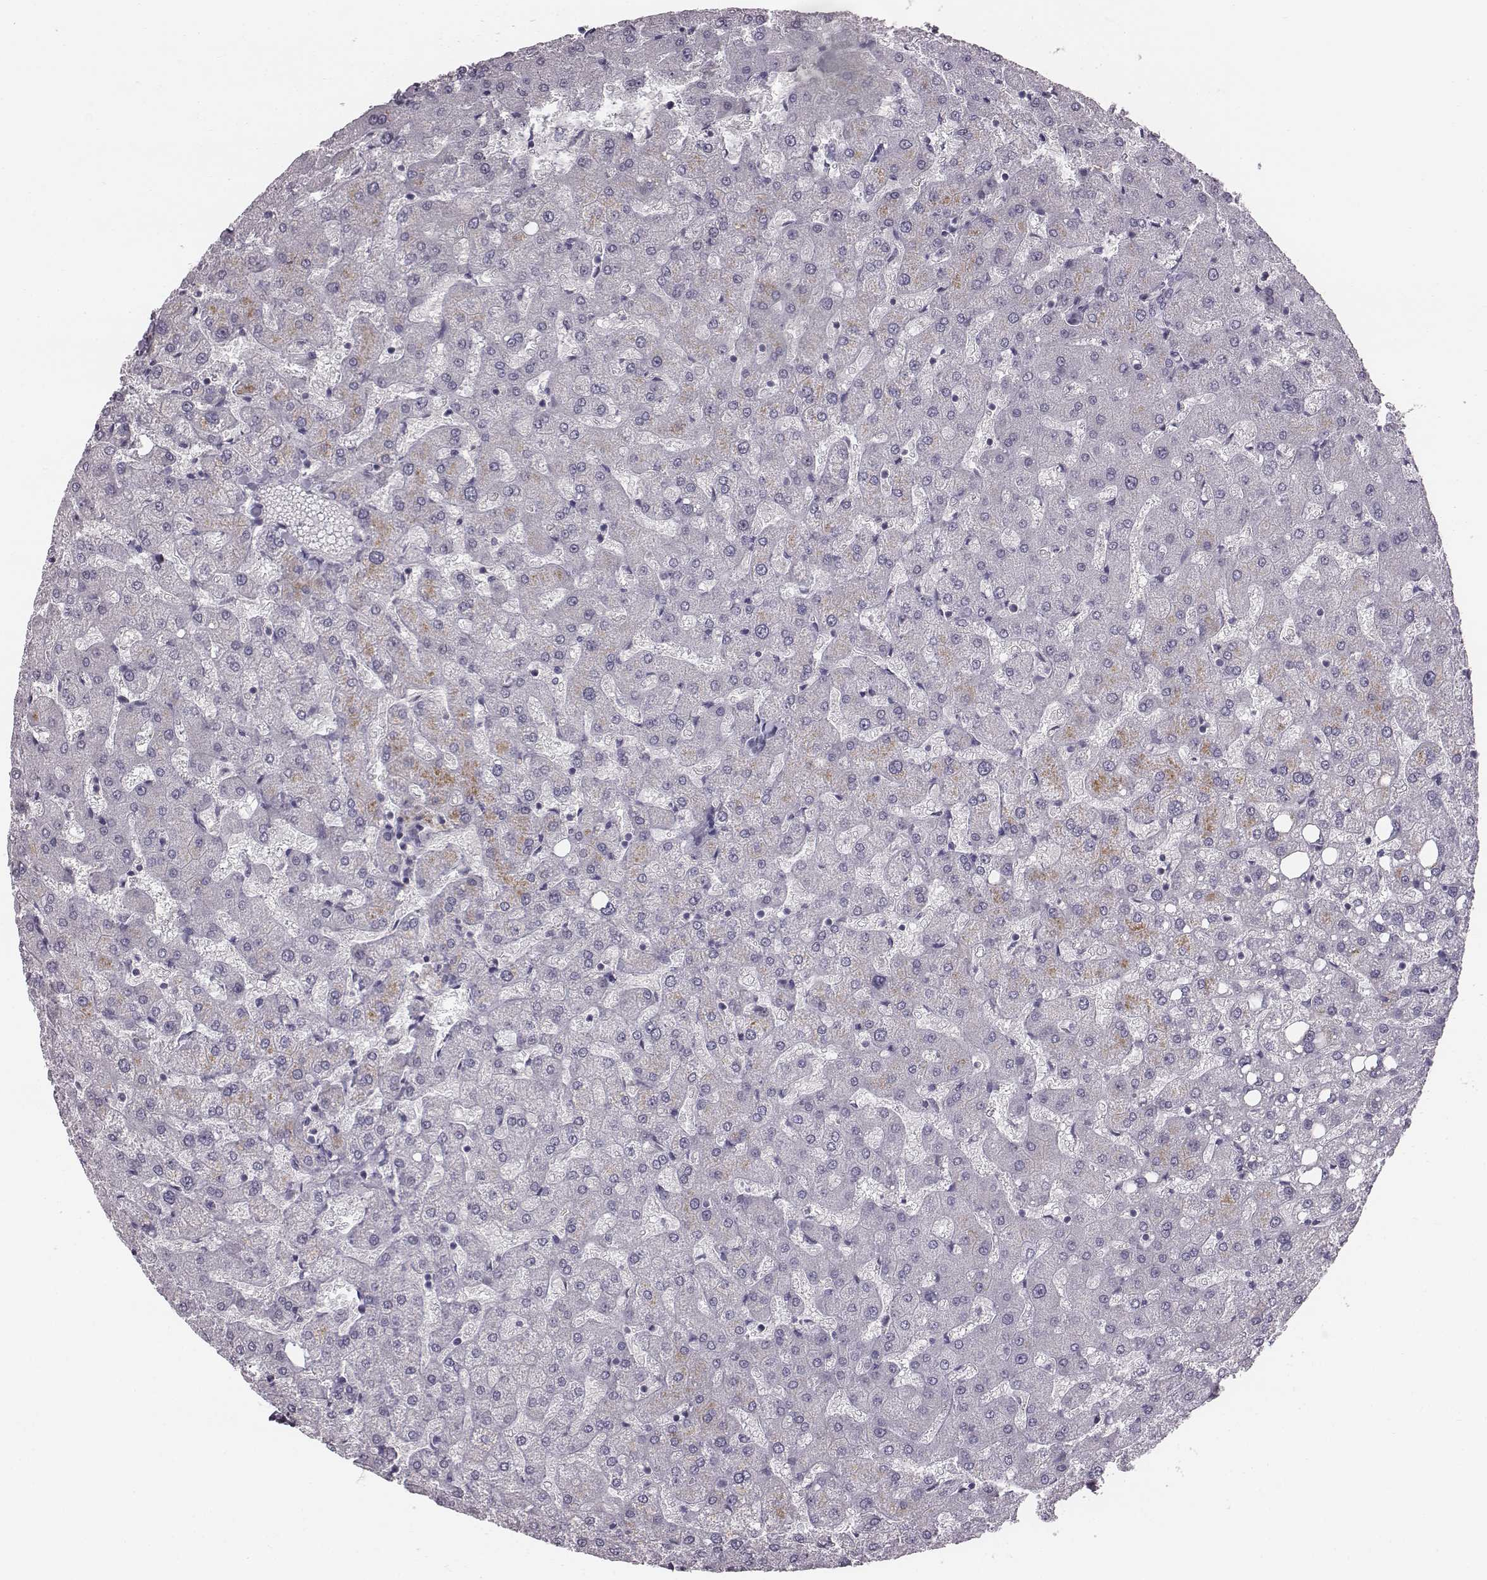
{"staining": {"intensity": "negative", "quantity": "none", "location": "none"}, "tissue": "liver", "cell_type": "Cholangiocytes", "image_type": "normal", "snomed": [{"axis": "morphology", "description": "Normal tissue, NOS"}, {"axis": "topography", "description": "Liver"}], "caption": "This is a micrograph of immunohistochemistry staining of unremarkable liver, which shows no positivity in cholangiocytes.", "gene": "ENSG00000284762", "patient": {"sex": "female", "age": 50}}